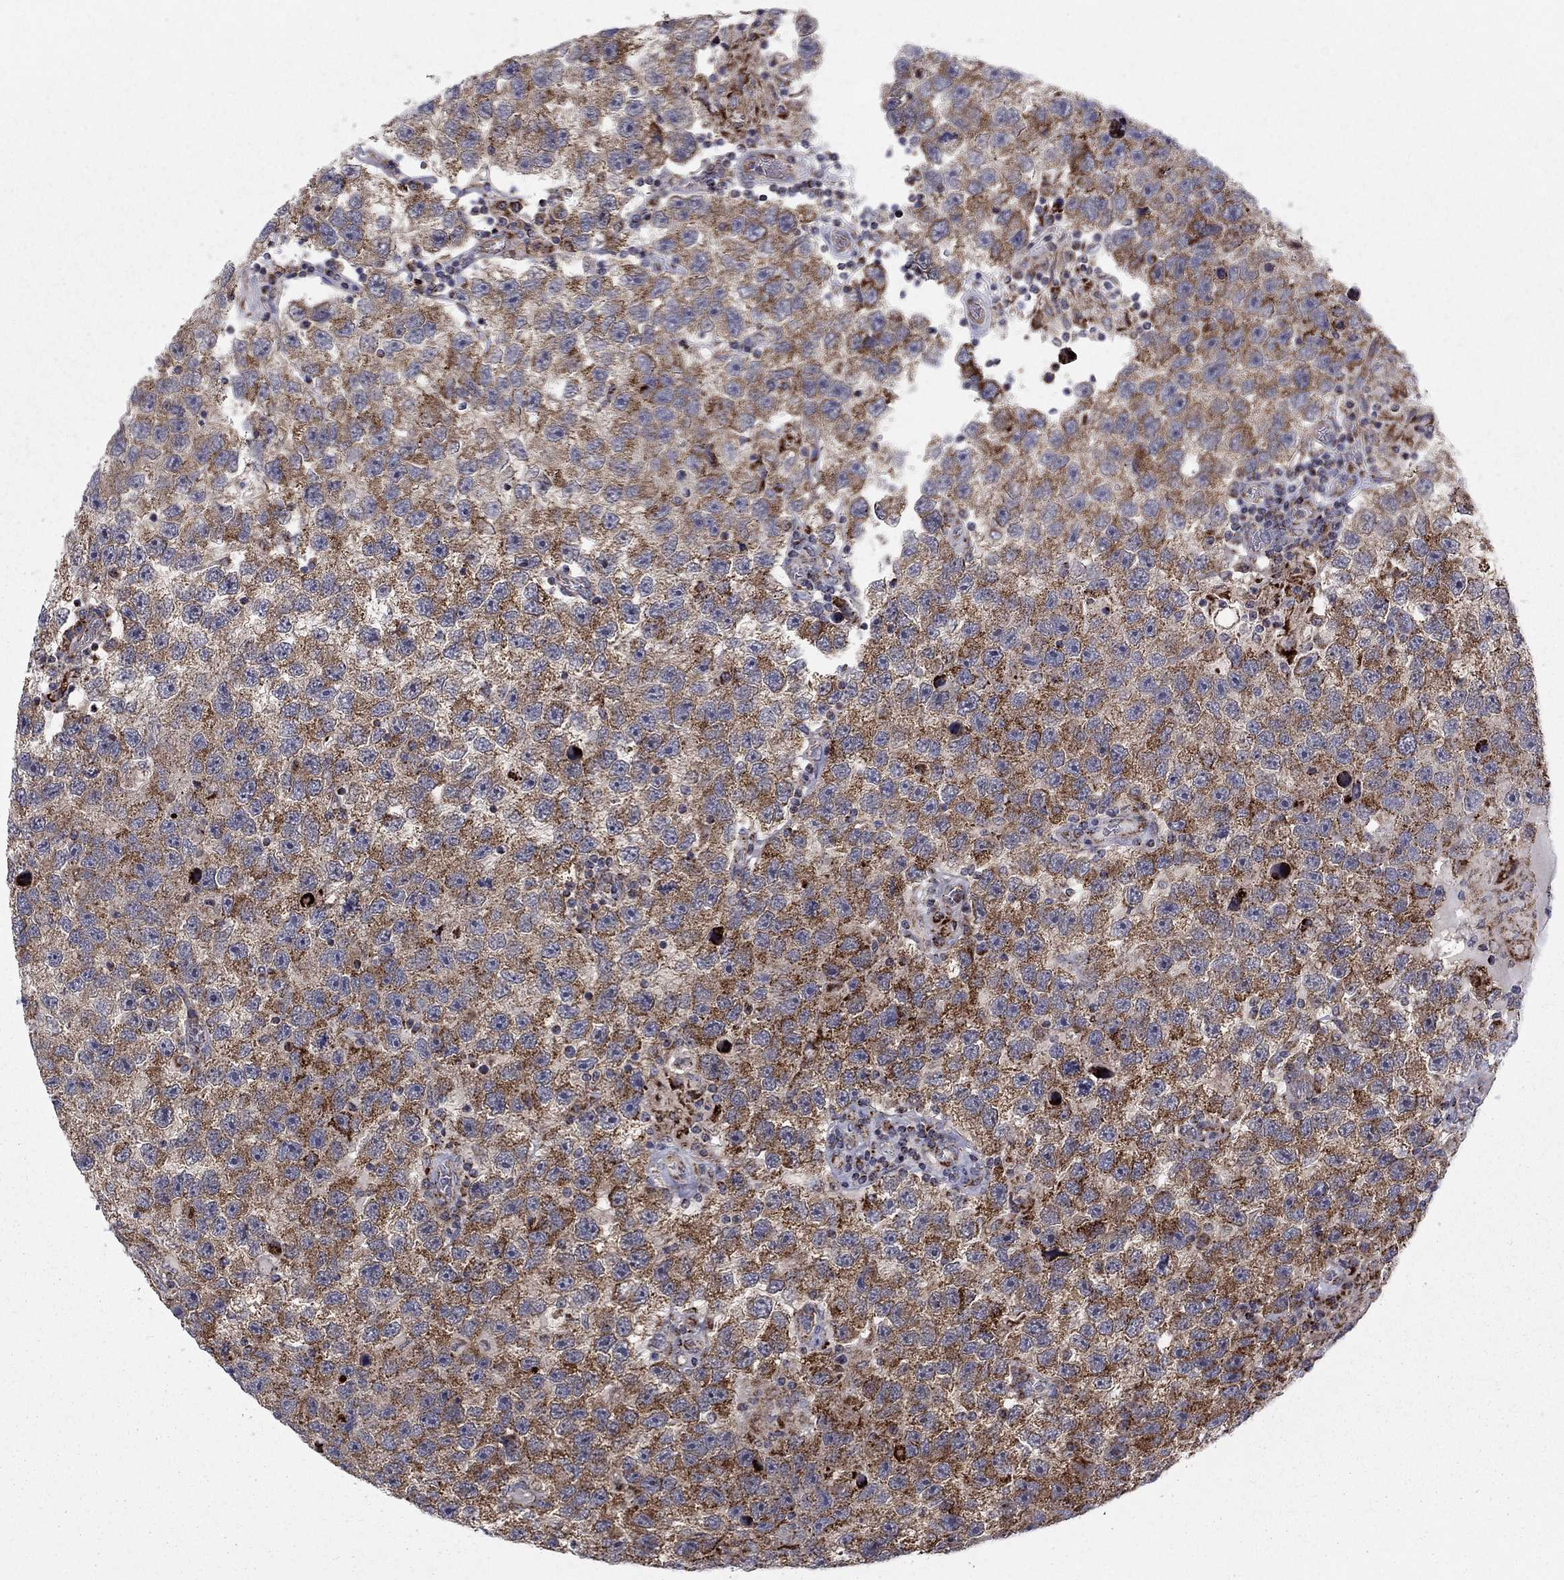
{"staining": {"intensity": "strong", "quantity": ">75%", "location": "cytoplasmic/membranous"}, "tissue": "testis cancer", "cell_type": "Tumor cells", "image_type": "cancer", "snomed": [{"axis": "morphology", "description": "Seminoma, NOS"}, {"axis": "topography", "description": "Testis"}], "caption": "IHC staining of testis cancer (seminoma), which exhibits high levels of strong cytoplasmic/membranous positivity in approximately >75% of tumor cells indicating strong cytoplasmic/membranous protein staining. The staining was performed using DAB (brown) for protein detection and nuclei were counterstained in hematoxylin (blue).", "gene": "ALDH1B1", "patient": {"sex": "male", "age": 26}}